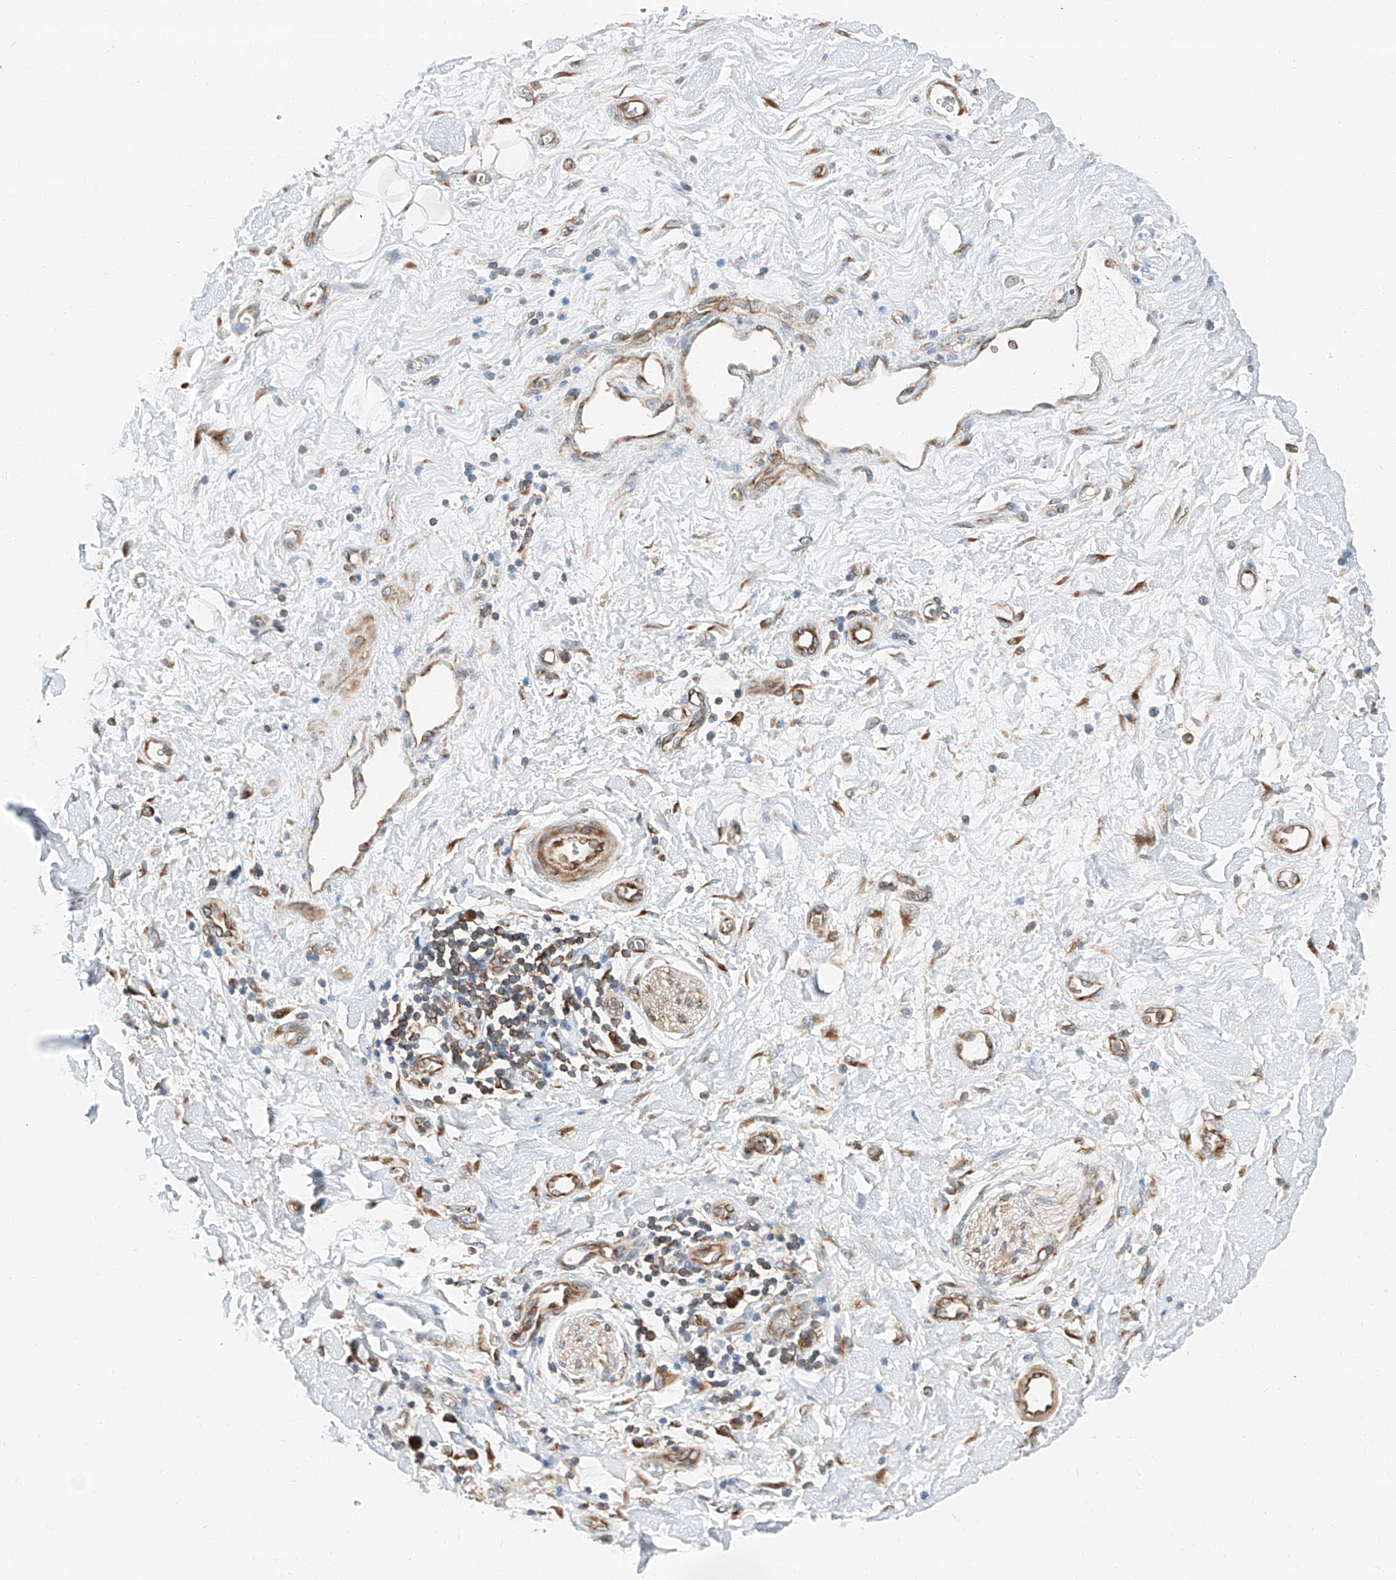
{"staining": {"intensity": "moderate", "quantity": ">75%", "location": "cytoplasmic/membranous"}, "tissue": "soft tissue", "cell_type": "Chondrocytes", "image_type": "normal", "snomed": [{"axis": "morphology", "description": "Normal tissue, NOS"}, {"axis": "morphology", "description": "Adenocarcinoma, NOS"}, {"axis": "topography", "description": "Pancreas"}, {"axis": "topography", "description": "Peripheral nerve tissue"}], "caption": "Protein expression analysis of unremarkable soft tissue demonstrates moderate cytoplasmic/membranous expression in approximately >75% of chondrocytes.", "gene": "ZC3H15", "patient": {"sex": "male", "age": 59}}